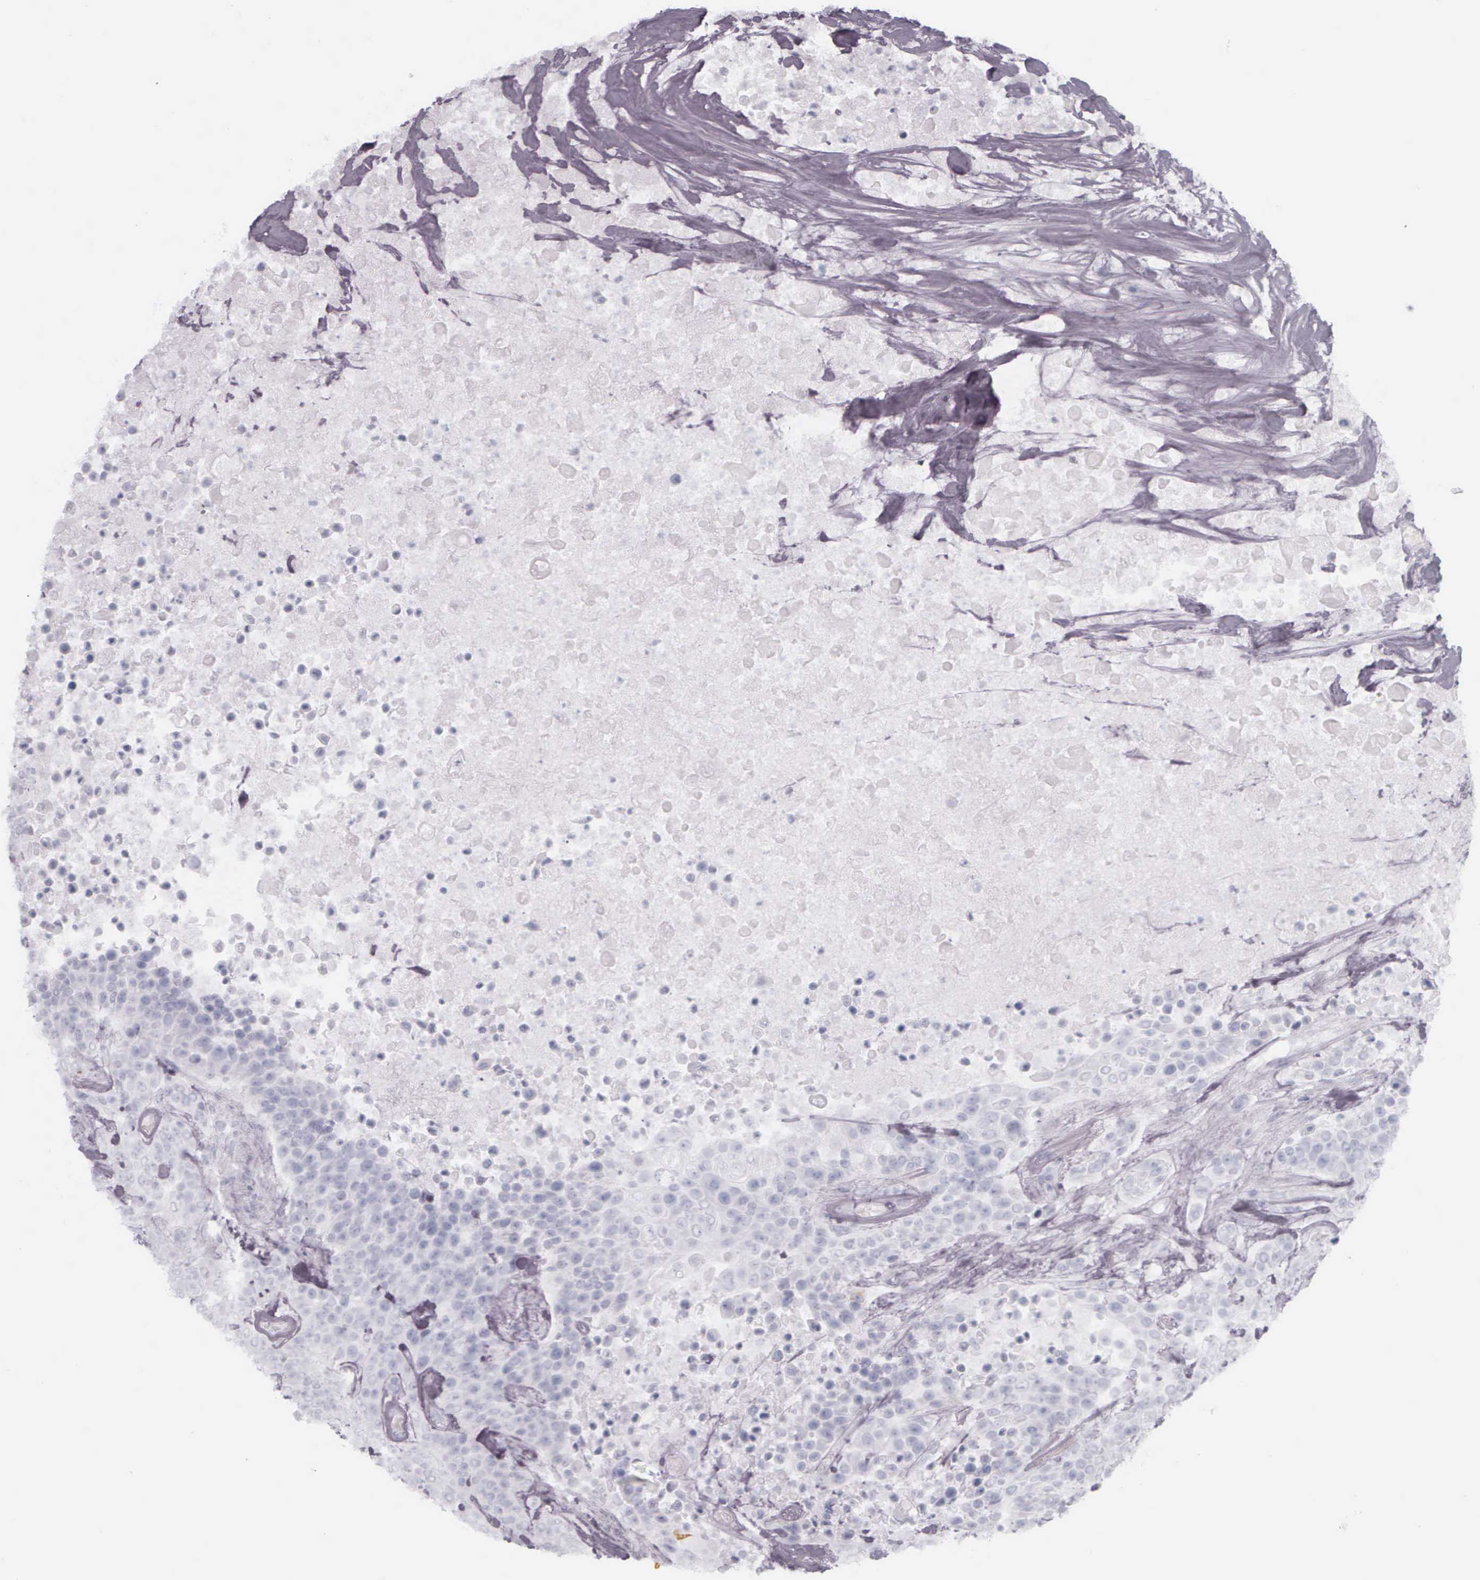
{"staining": {"intensity": "strong", "quantity": "<25%", "location": "cytoplasmic/membranous"}, "tissue": "urothelial cancer", "cell_type": "Tumor cells", "image_type": "cancer", "snomed": [{"axis": "morphology", "description": "Urothelial carcinoma, High grade"}, {"axis": "topography", "description": "Urinary bladder"}], "caption": "Immunohistochemical staining of urothelial cancer reveals strong cytoplasmic/membranous protein staining in about <25% of tumor cells.", "gene": "KRT14", "patient": {"sex": "male", "age": 74}}